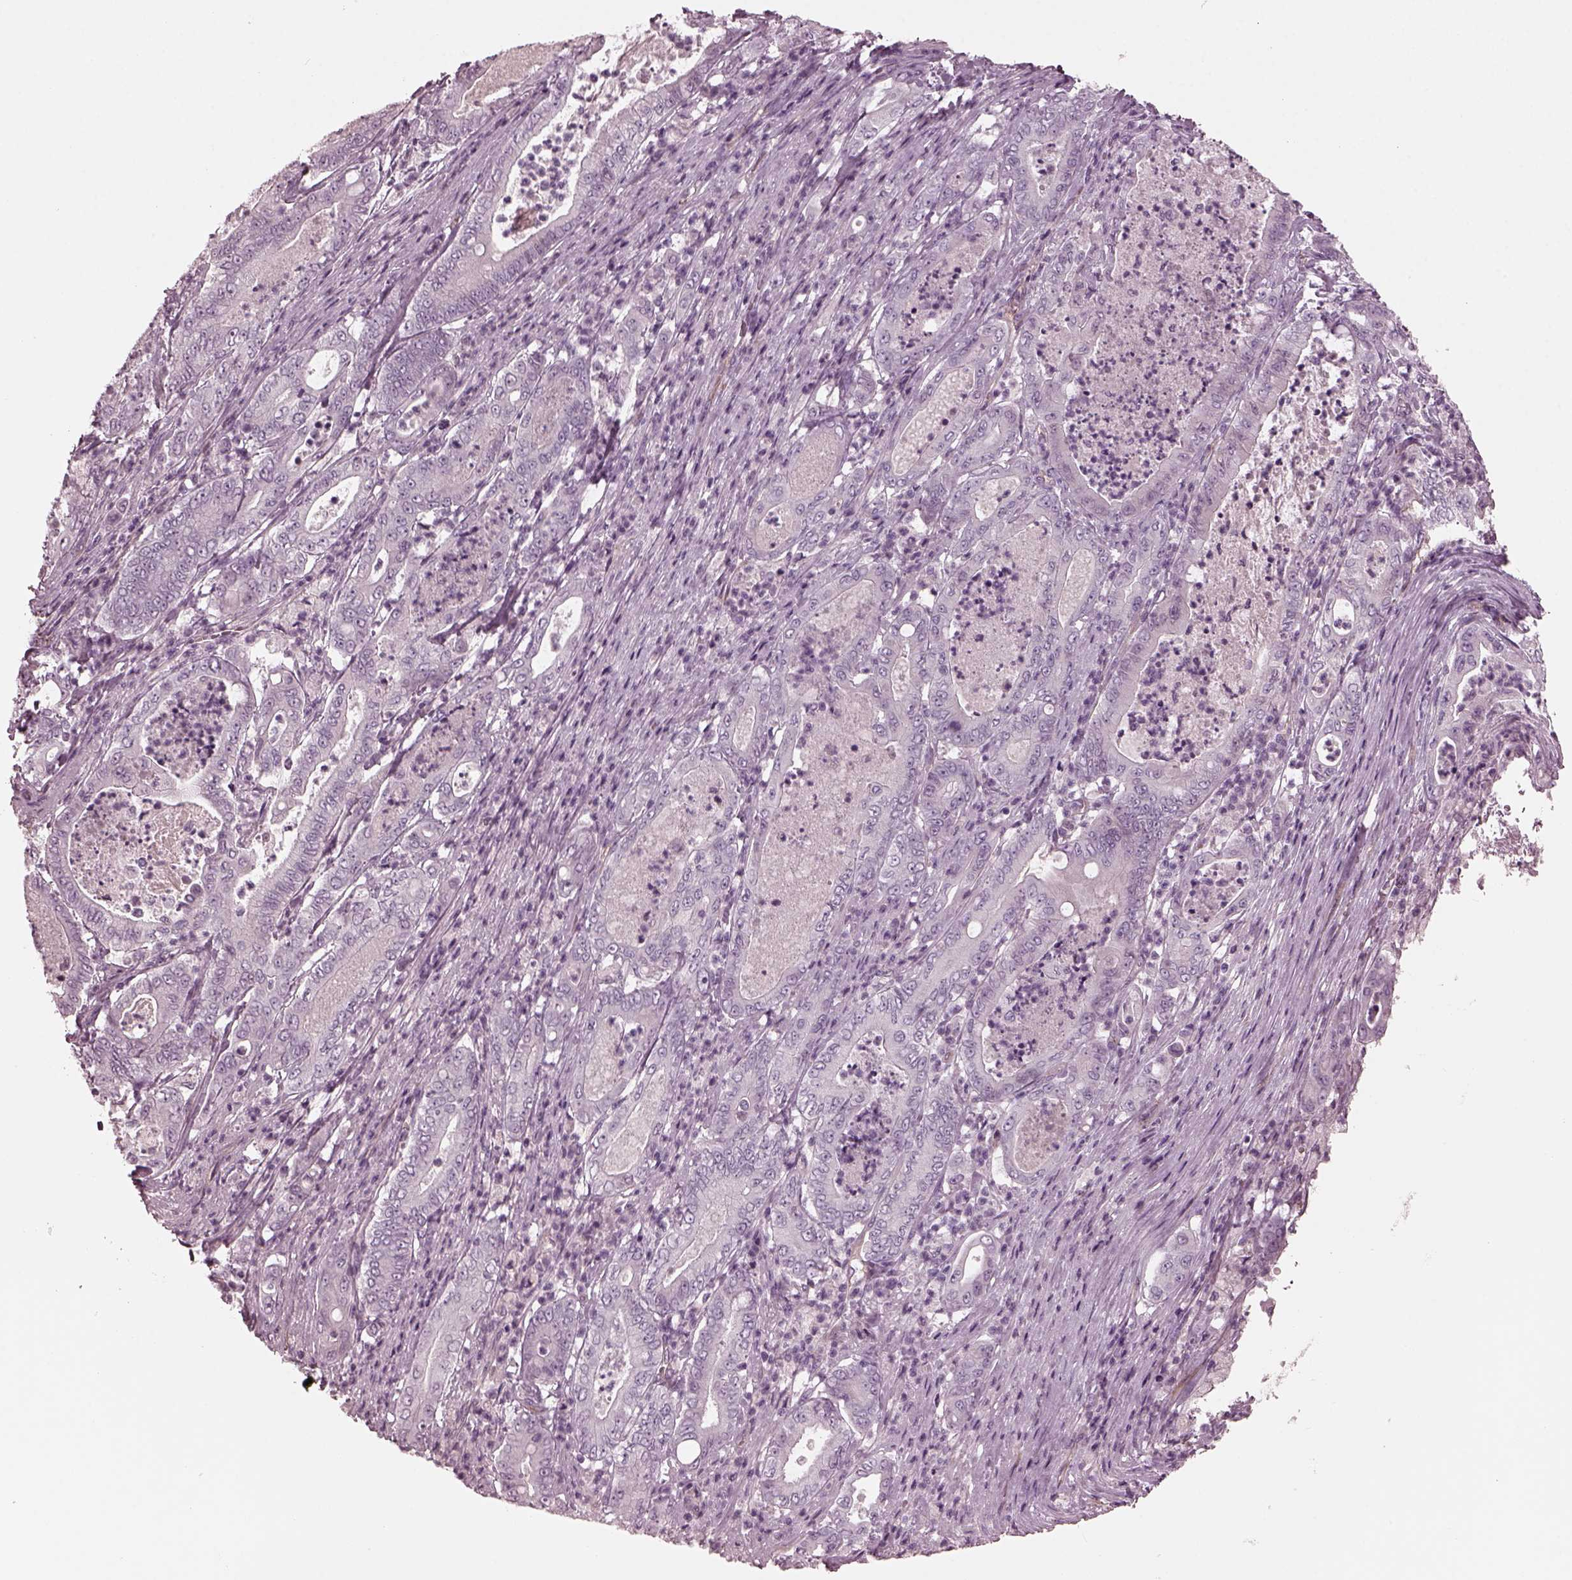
{"staining": {"intensity": "negative", "quantity": "none", "location": "none"}, "tissue": "pancreatic cancer", "cell_type": "Tumor cells", "image_type": "cancer", "snomed": [{"axis": "morphology", "description": "Adenocarcinoma, NOS"}, {"axis": "topography", "description": "Pancreas"}], "caption": "Micrograph shows no significant protein staining in tumor cells of adenocarcinoma (pancreatic).", "gene": "EIF4E1B", "patient": {"sex": "male", "age": 71}}